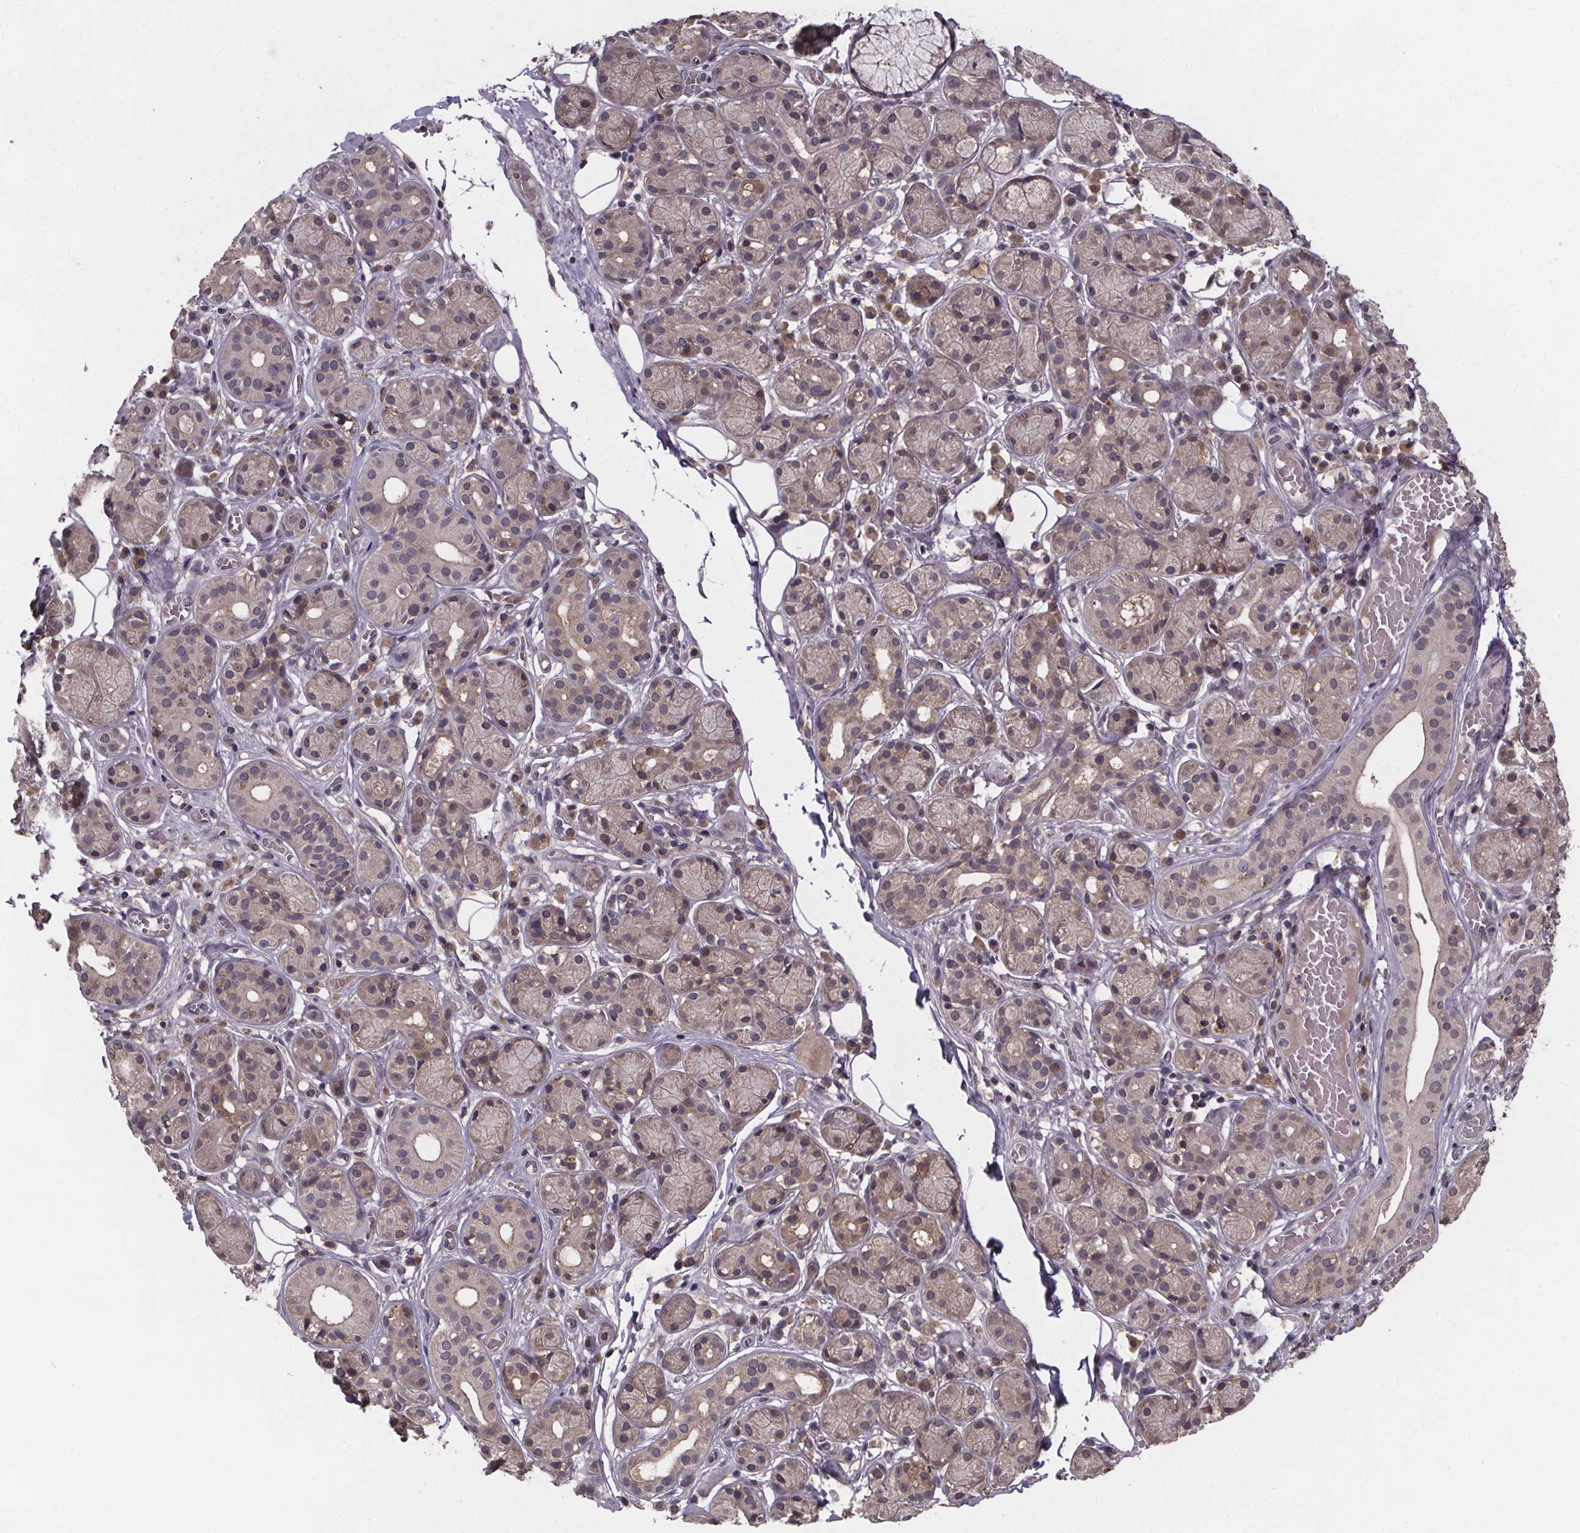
{"staining": {"intensity": "weak", "quantity": "25%-75%", "location": "cytoplasmic/membranous"}, "tissue": "salivary gland", "cell_type": "Glandular cells", "image_type": "normal", "snomed": [{"axis": "morphology", "description": "Normal tissue, NOS"}, {"axis": "topography", "description": "Salivary gland"}, {"axis": "topography", "description": "Peripheral nerve tissue"}], "caption": "Immunohistochemical staining of unremarkable salivary gland exhibits weak cytoplasmic/membranous protein positivity in approximately 25%-75% of glandular cells.", "gene": "SAT1", "patient": {"sex": "male", "age": 71}}